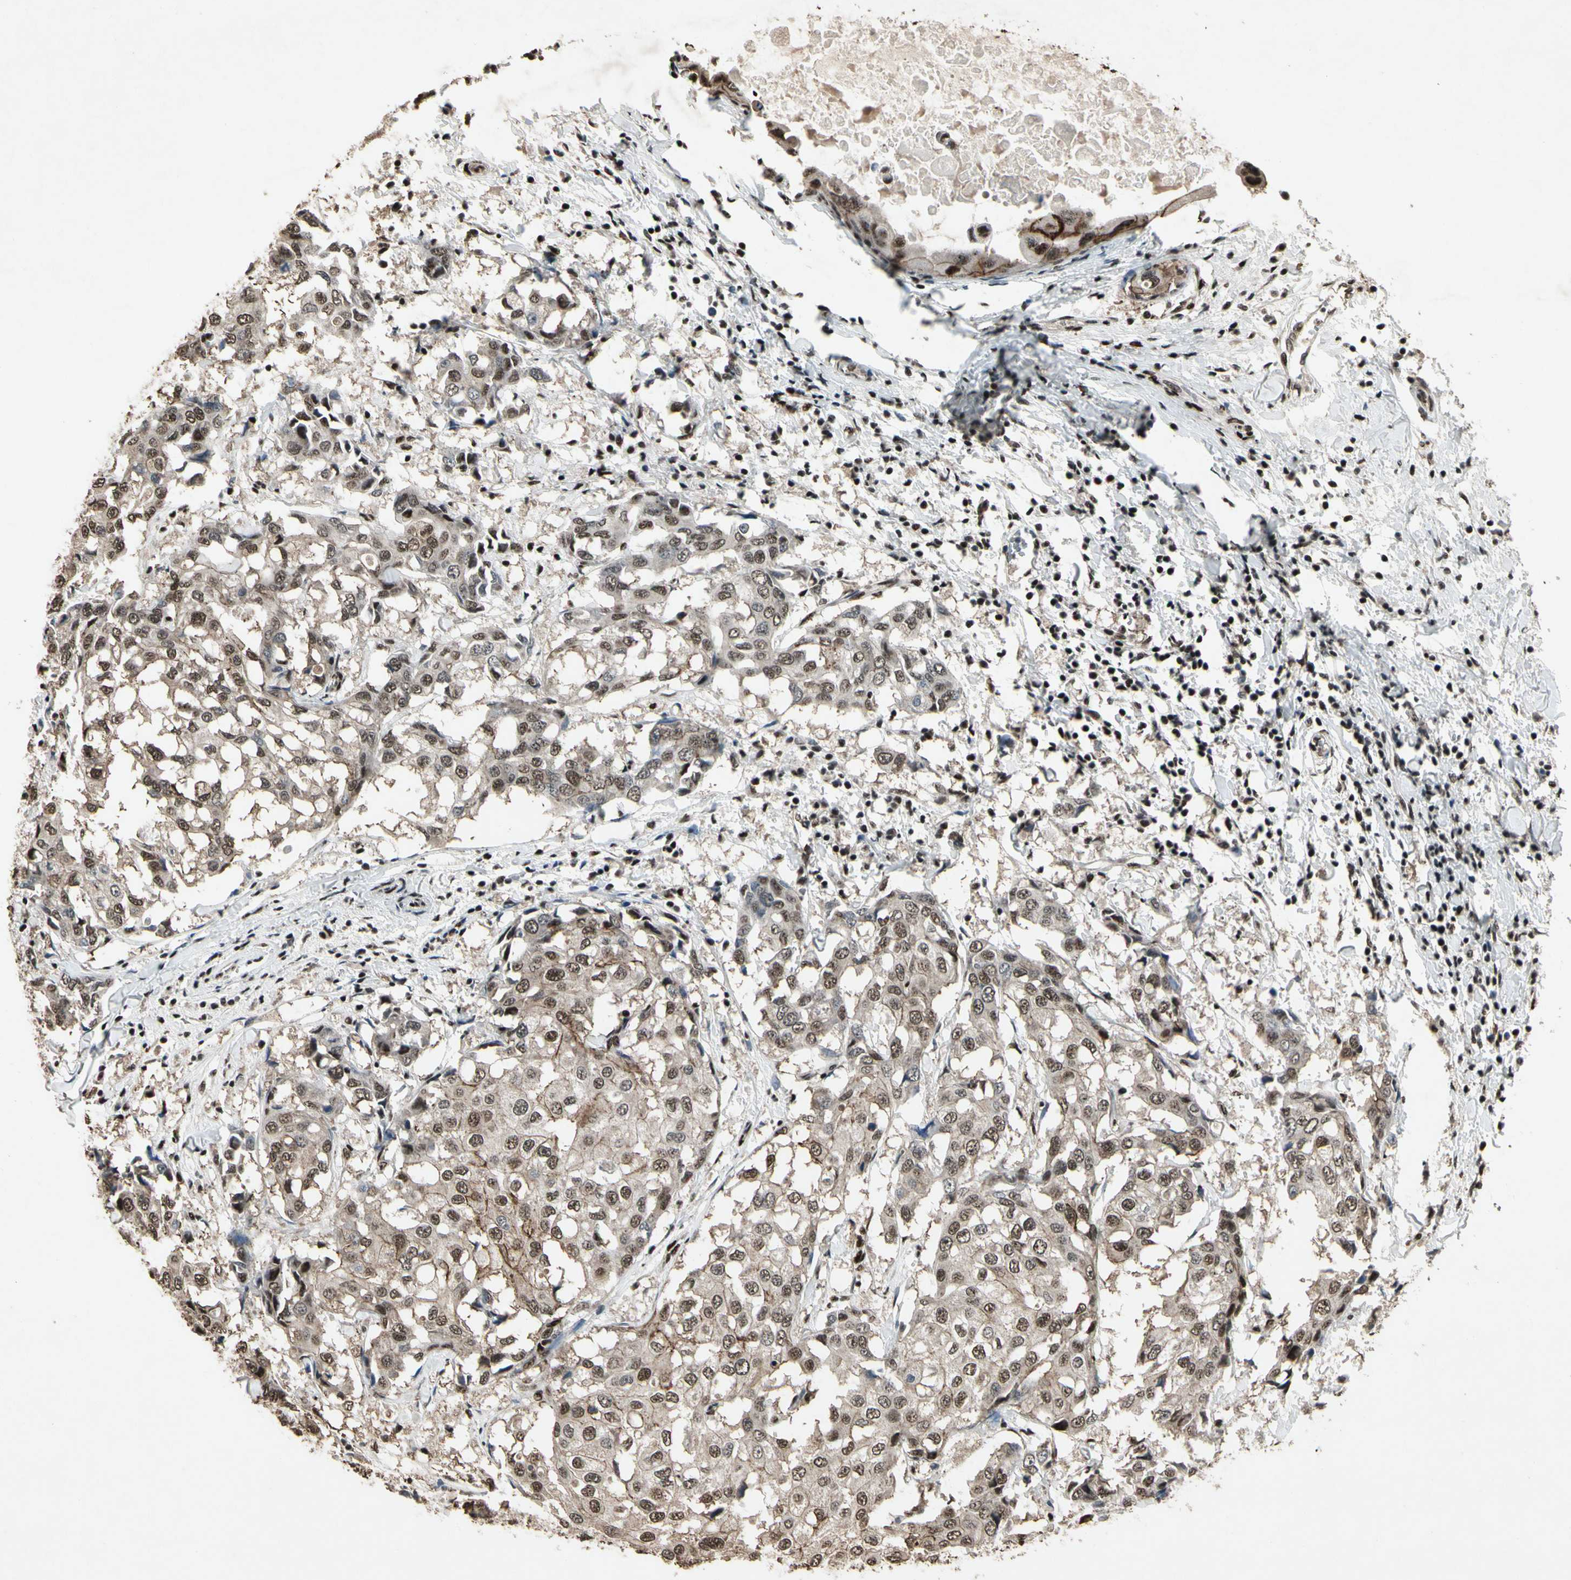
{"staining": {"intensity": "moderate", "quantity": ">75%", "location": "nuclear"}, "tissue": "breast cancer", "cell_type": "Tumor cells", "image_type": "cancer", "snomed": [{"axis": "morphology", "description": "Duct carcinoma"}, {"axis": "topography", "description": "Breast"}], "caption": "IHC of human breast infiltrating ductal carcinoma shows medium levels of moderate nuclear staining in approximately >75% of tumor cells. (DAB (3,3'-diaminobenzidine) IHC with brightfield microscopy, high magnification).", "gene": "TBX2", "patient": {"sex": "female", "age": 27}}